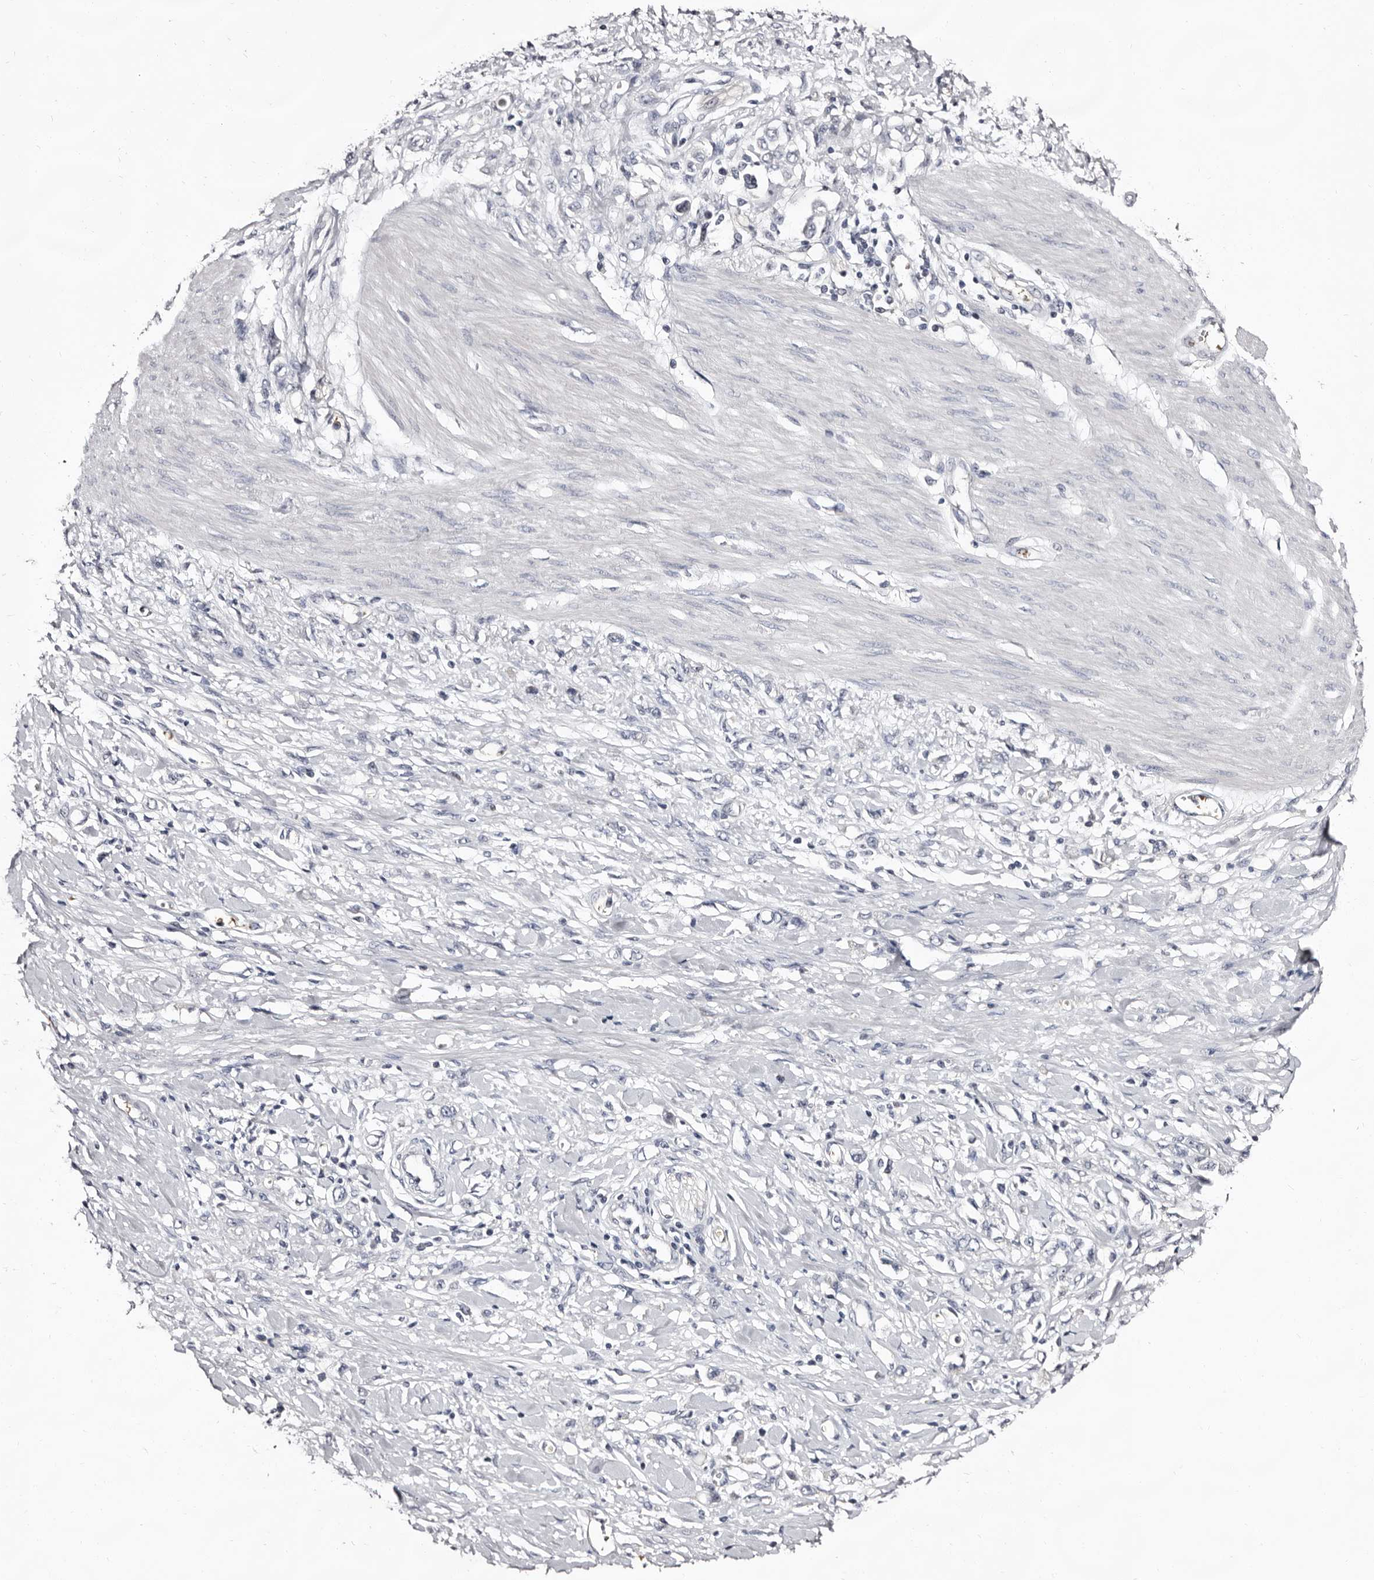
{"staining": {"intensity": "negative", "quantity": "none", "location": "none"}, "tissue": "stomach cancer", "cell_type": "Tumor cells", "image_type": "cancer", "snomed": [{"axis": "morphology", "description": "Adenocarcinoma, NOS"}, {"axis": "topography", "description": "Stomach"}], "caption": "An IHC image of stomach cancer (adenocarcinoma) is shown. There is no staining in tumor cells of stomach cancer (adenocarcinoma).", "gene": "BPGM", "patient": {"sex": "female", "age": 76}}